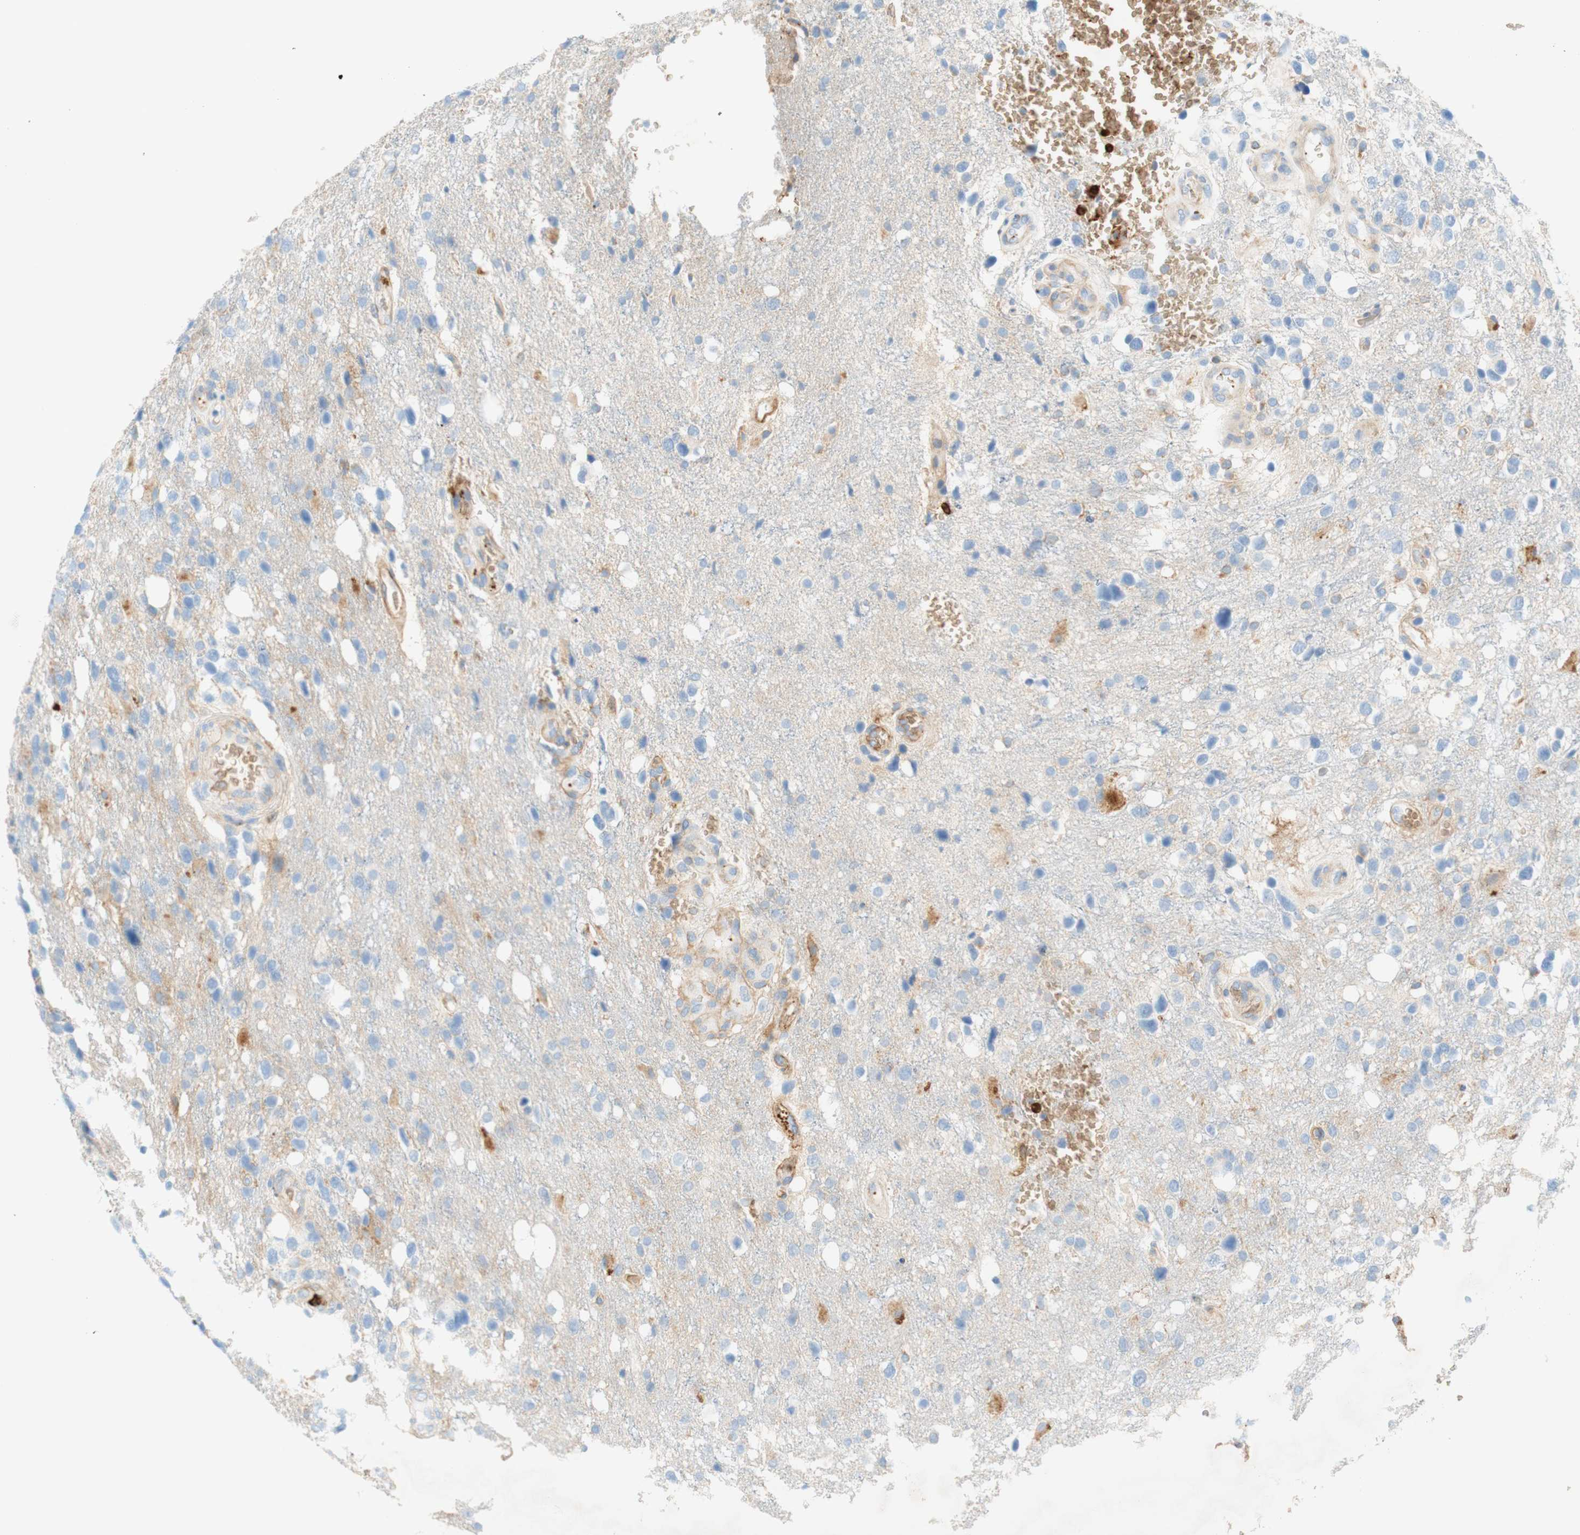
{"staining": {"intensity": "negative", "quantity": "none", "location": "none"}, "tissue": "glioma", "cell_type": "Tumor cells", "image_type": "cancer", "snomed": [{"axis": "morphology", "description": "Glioma, malignant, High grade"}, {"axis": "topography", "description": "Brain"}], "caption": "Immunohistochemistry of human glioma exhibits no positivity in tumor cells. (IHC, brightfield microscopy, high magnification).", "gene": "STOM", "patient": {"sex": "female", "age": 58}}